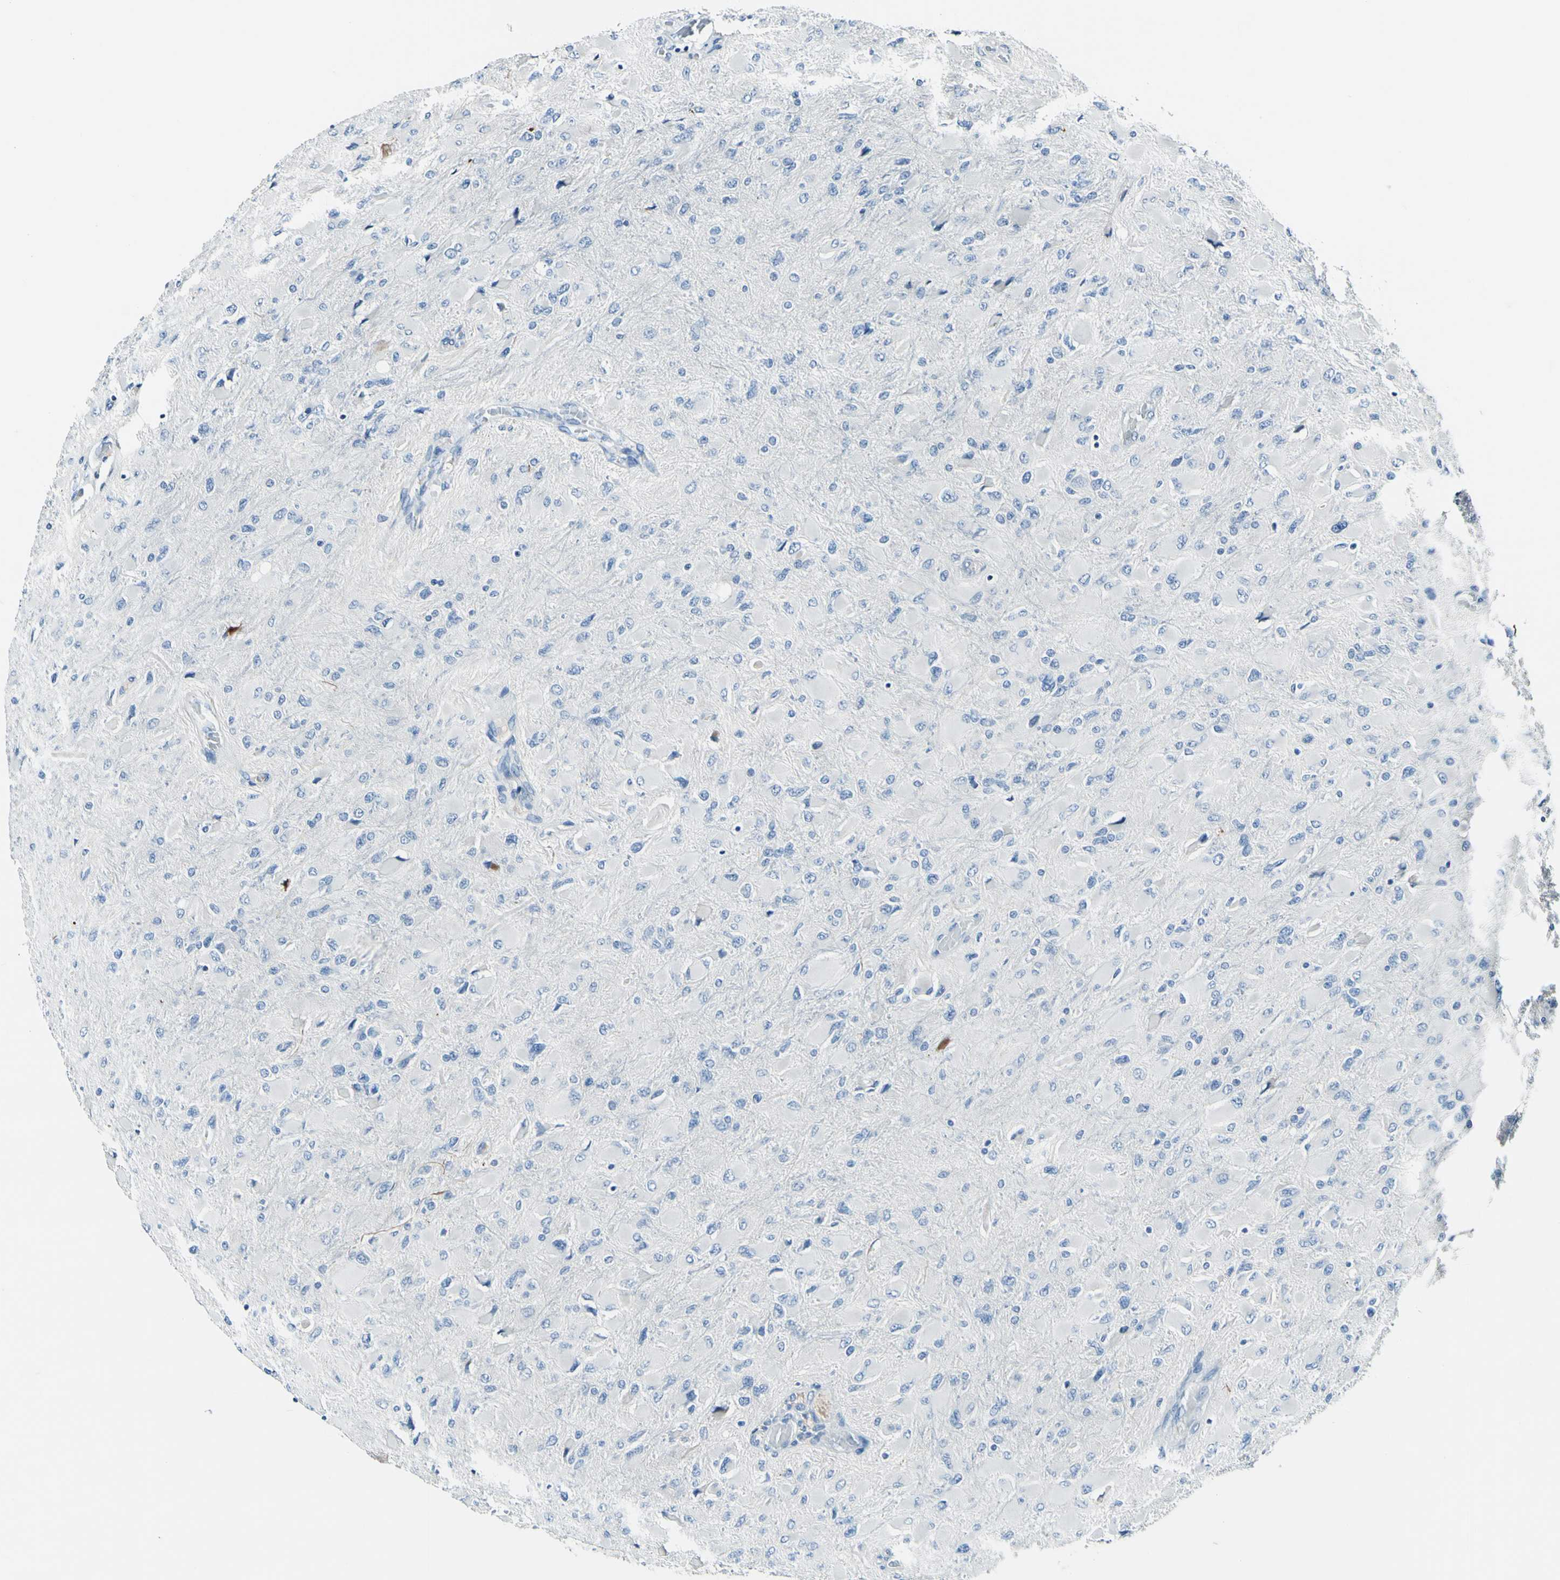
{"staining": {"intensity": "negative", "quantity": "none", "location": "none"}, "tissue": "glioma", "cell_type": "Tumor cells", "image_type": "cancer", "snomed": [{"axis": "morphology", "description": "Glioma, malignant, High grade"}, {"axis": "topography", "description": "Cerebral cortex"}], "caption": "Tumor cells are negative for brown protein staining in glioma.", "gene": "COL6A3", "patient": {"sex": "female", "age": 36}}